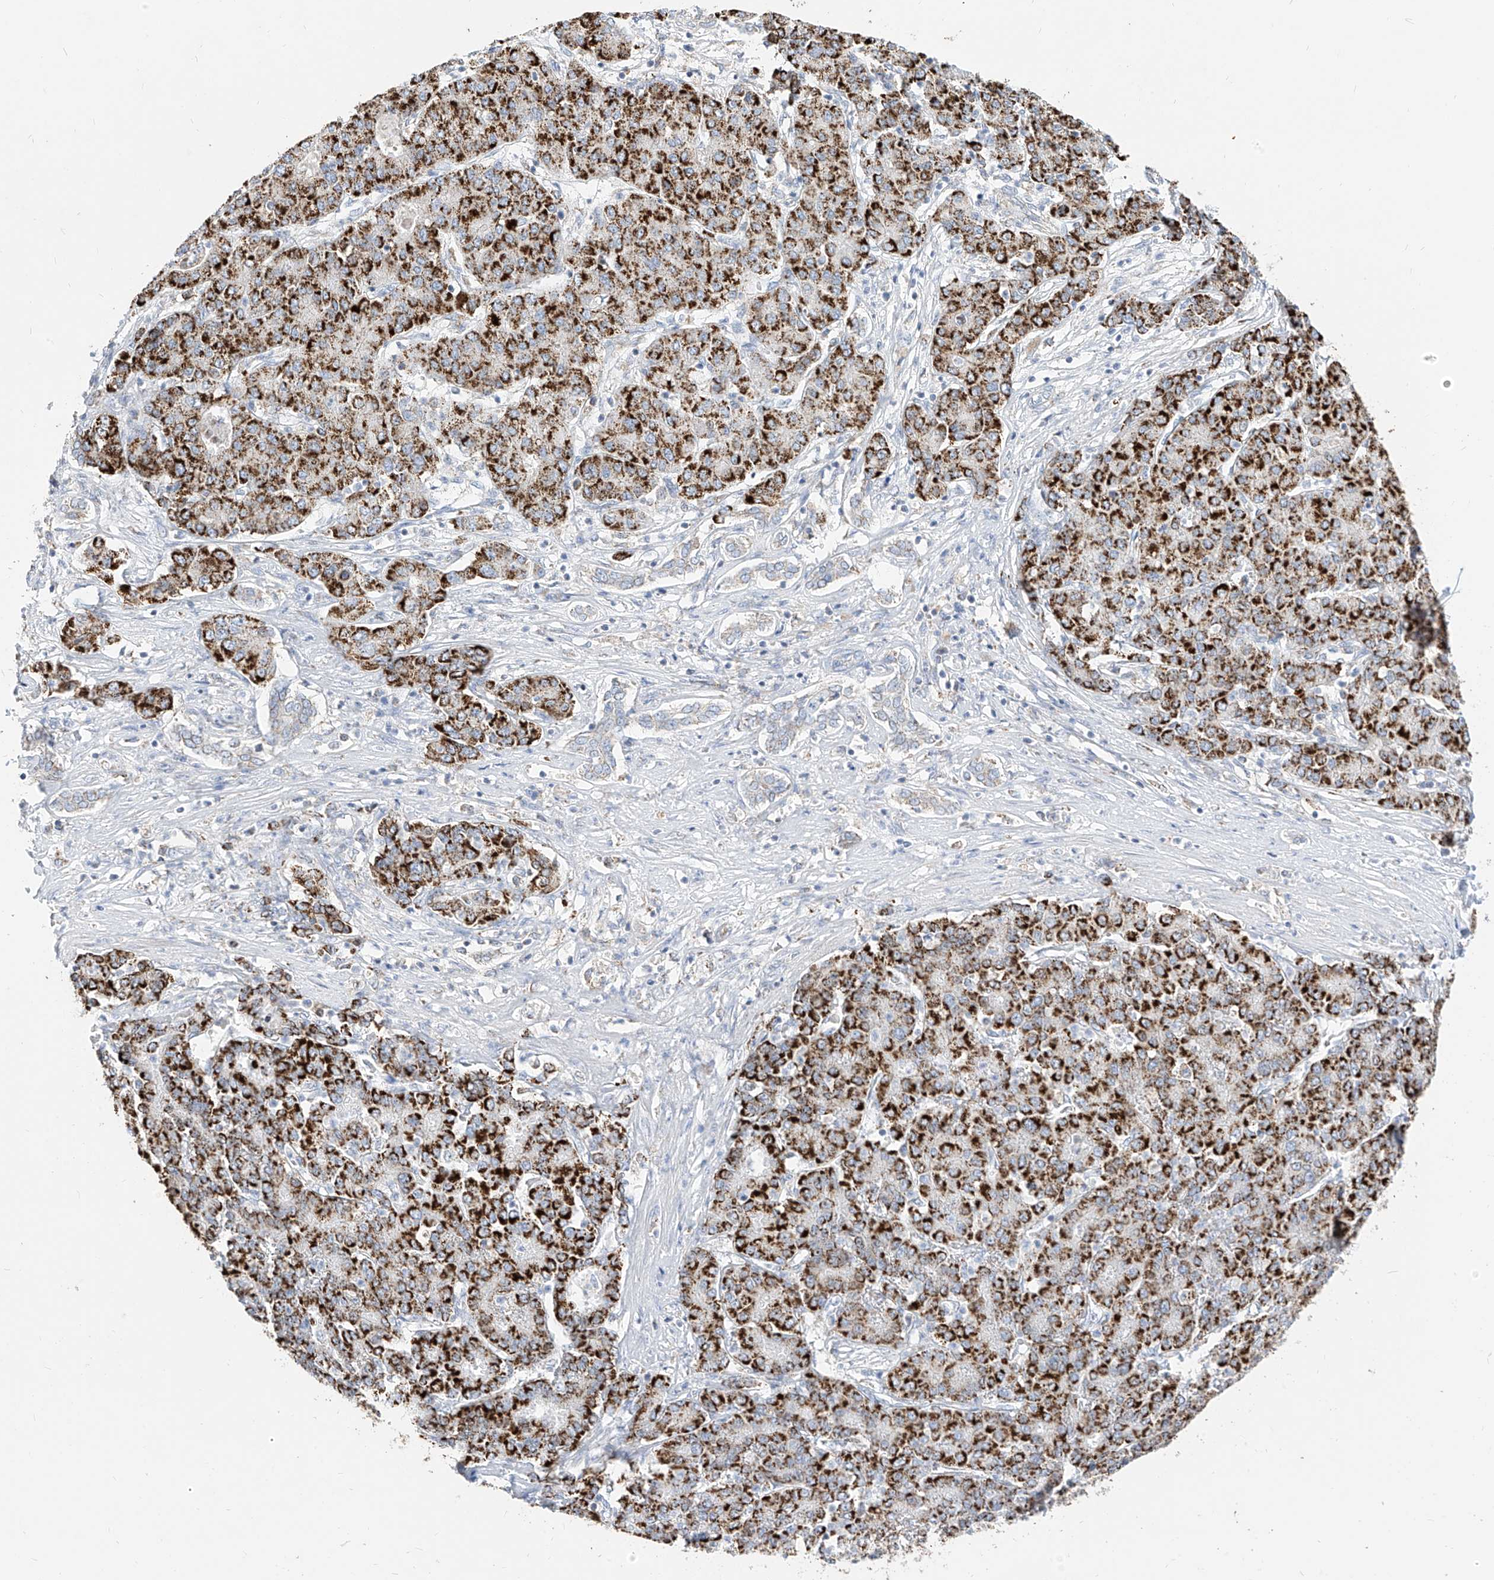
{"staining": {"intensity": "strong", "quantity": "25%-75%", "location": "cytoplasmic/membranous"}, "tissue": "liver cancer", "cell_type": "Tumor cells", "image_type": "cancer", "snomed": [{"axis": "morphology", "description": "Carcinoma, Hepatocellular, NOS"}, {"axis": "topography", "description": "Liver"}], "caption": "This is an image of immunohistochemistry staining of liver cancer, which shows strong expression in the cytoplasmic/membranous of tumor cells.", "gene": "RASA2", "patient": {"sex": "male", "age": 65}}